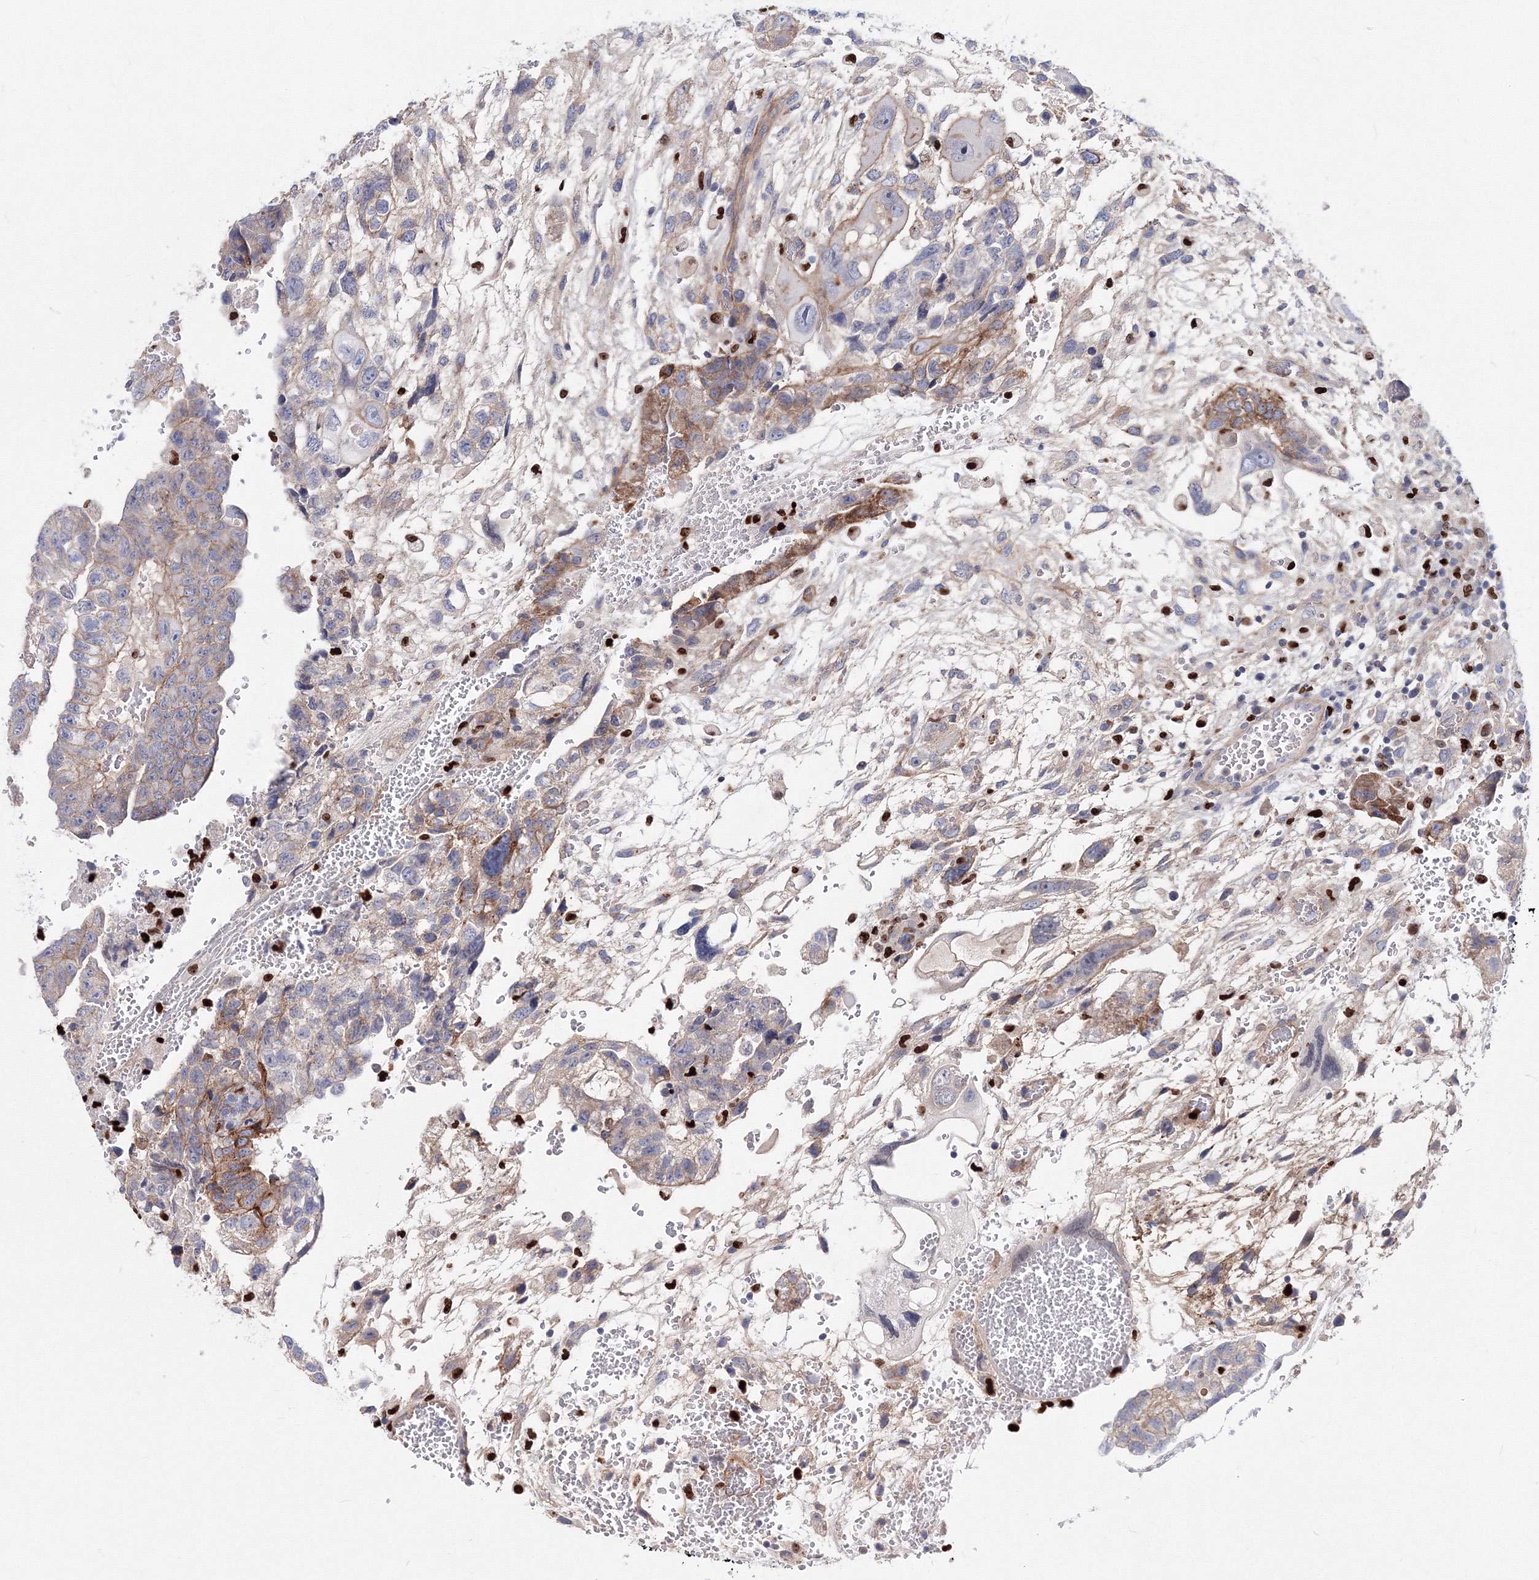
{"staining": {"intensity": "moderate", "quantity": "<25%", "location": "cytoplasmic/membranous"}, "tissue": "testis cancer", "cell_type": "Tumor cells", "image_type": "cancer", "snomed": [{"axis": "morphology", "description": "Carcinoma, Embryonal, NOS"}, {"axis": "topography", "description": "Testis"}], "caption": "Moderate cytoplasmic/membranous expression is identified in approximately <25% of tumor cells in testis cancer (embryonal carcinoma).", "gene": "C11orf52", "patient": {"sex": "male", "age": 36}}